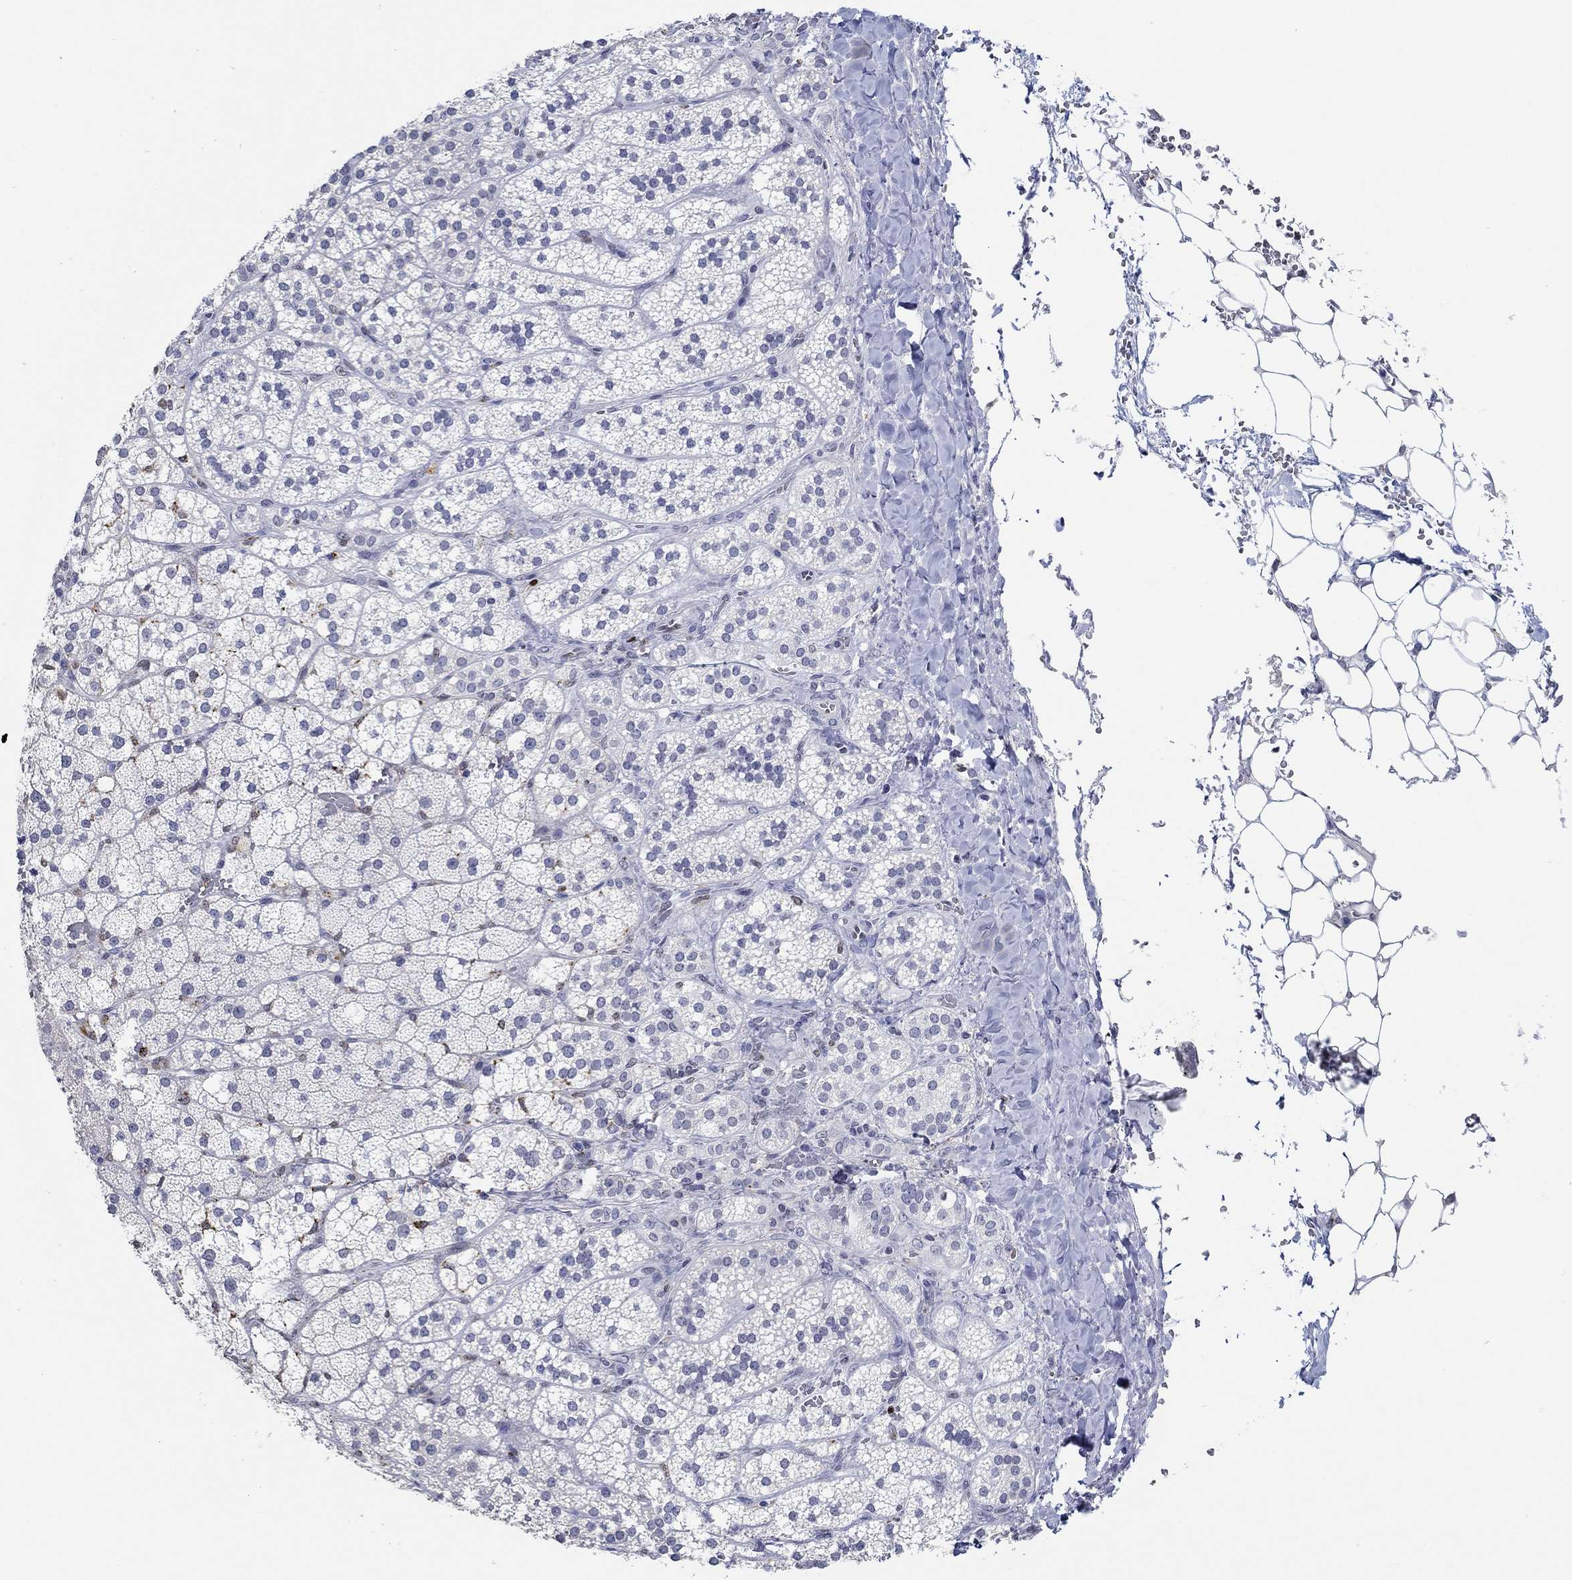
{"staining": {"intensity": "moderate", "quantity": "<25%", "location": "nuclear"}, "tissue": "adrenal gland", "cell_type": "Glandular cells", "image_type": "normal", "snomed": [{"axis": "morphology", "description": "Normal tissue, NOS"}, {"axis": "topography", "description": "Adrenal gland"}], "caption": "Adrenal gland stained for a protein exhibits moderate nuclear positivity in glandular cells. (Brightfield microscopy of DAB IHC at high magnification).", "gene": "GATA2", "patient": {"sex": "male", "age": 53}}